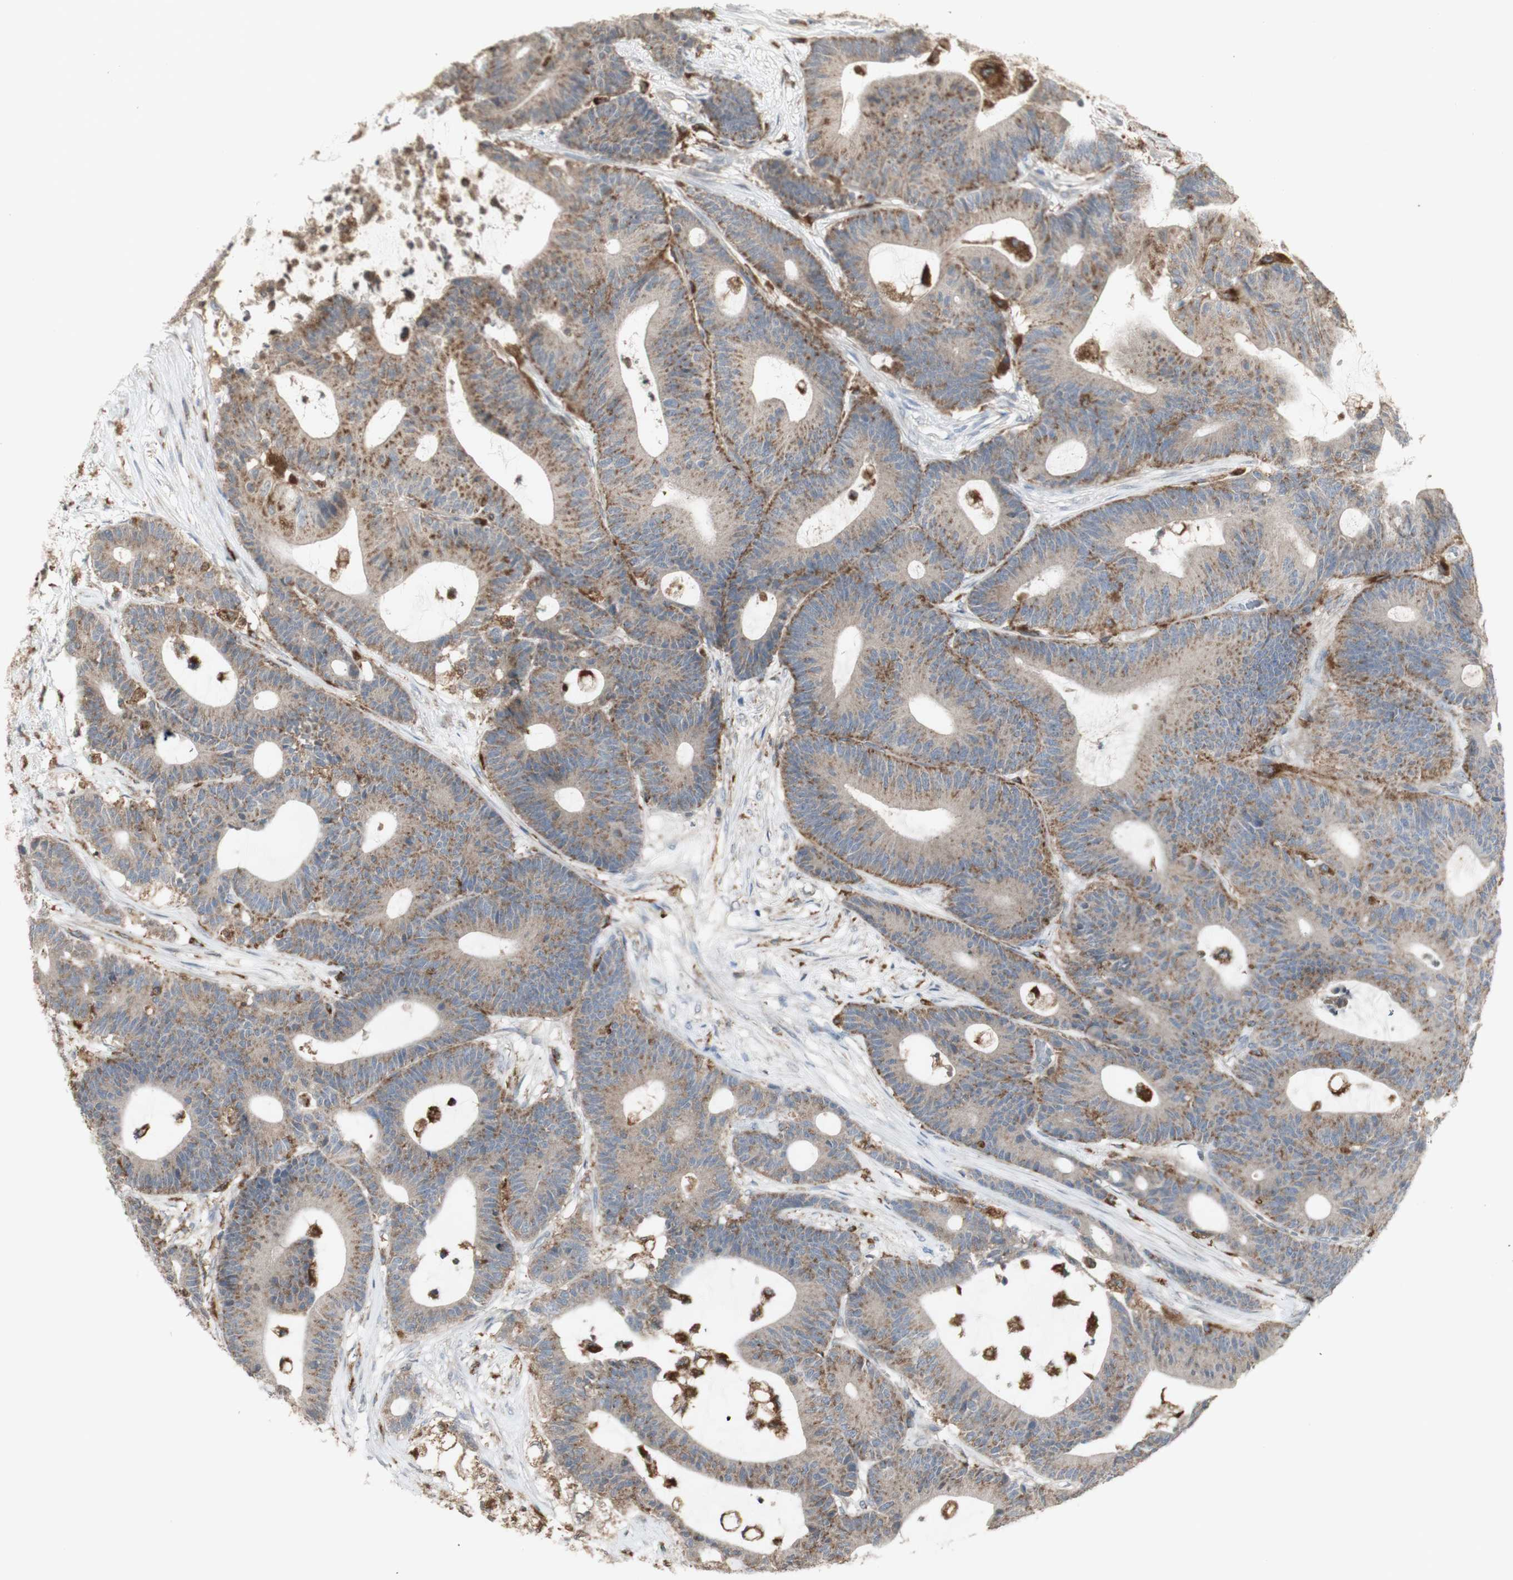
{"staining": {"intensity": "moderate", "quantity": ">75%", "location": "cytoplasmic/membranous"}, "tissue": "colorectal cancer", "cell_type": "Tumor cells", "image_type": "cancer", "snomed": [{"axis": "morphology", "description": "Adenocarcinoma, NOS"}, {"axis": "topography", "description": "Colon"}], "caption": "Immunohistochemical staining of human colorectal cancer (adenocarcinoma) displays medium levels of moderate cytoplasmic/membranous staining in approximately >75% of tumor cells. (Brightfield microscopy of DAB IHC at high magnification).", "gene": "ATP6V1E1", "patient": {"sex": "female", "age": 84}}